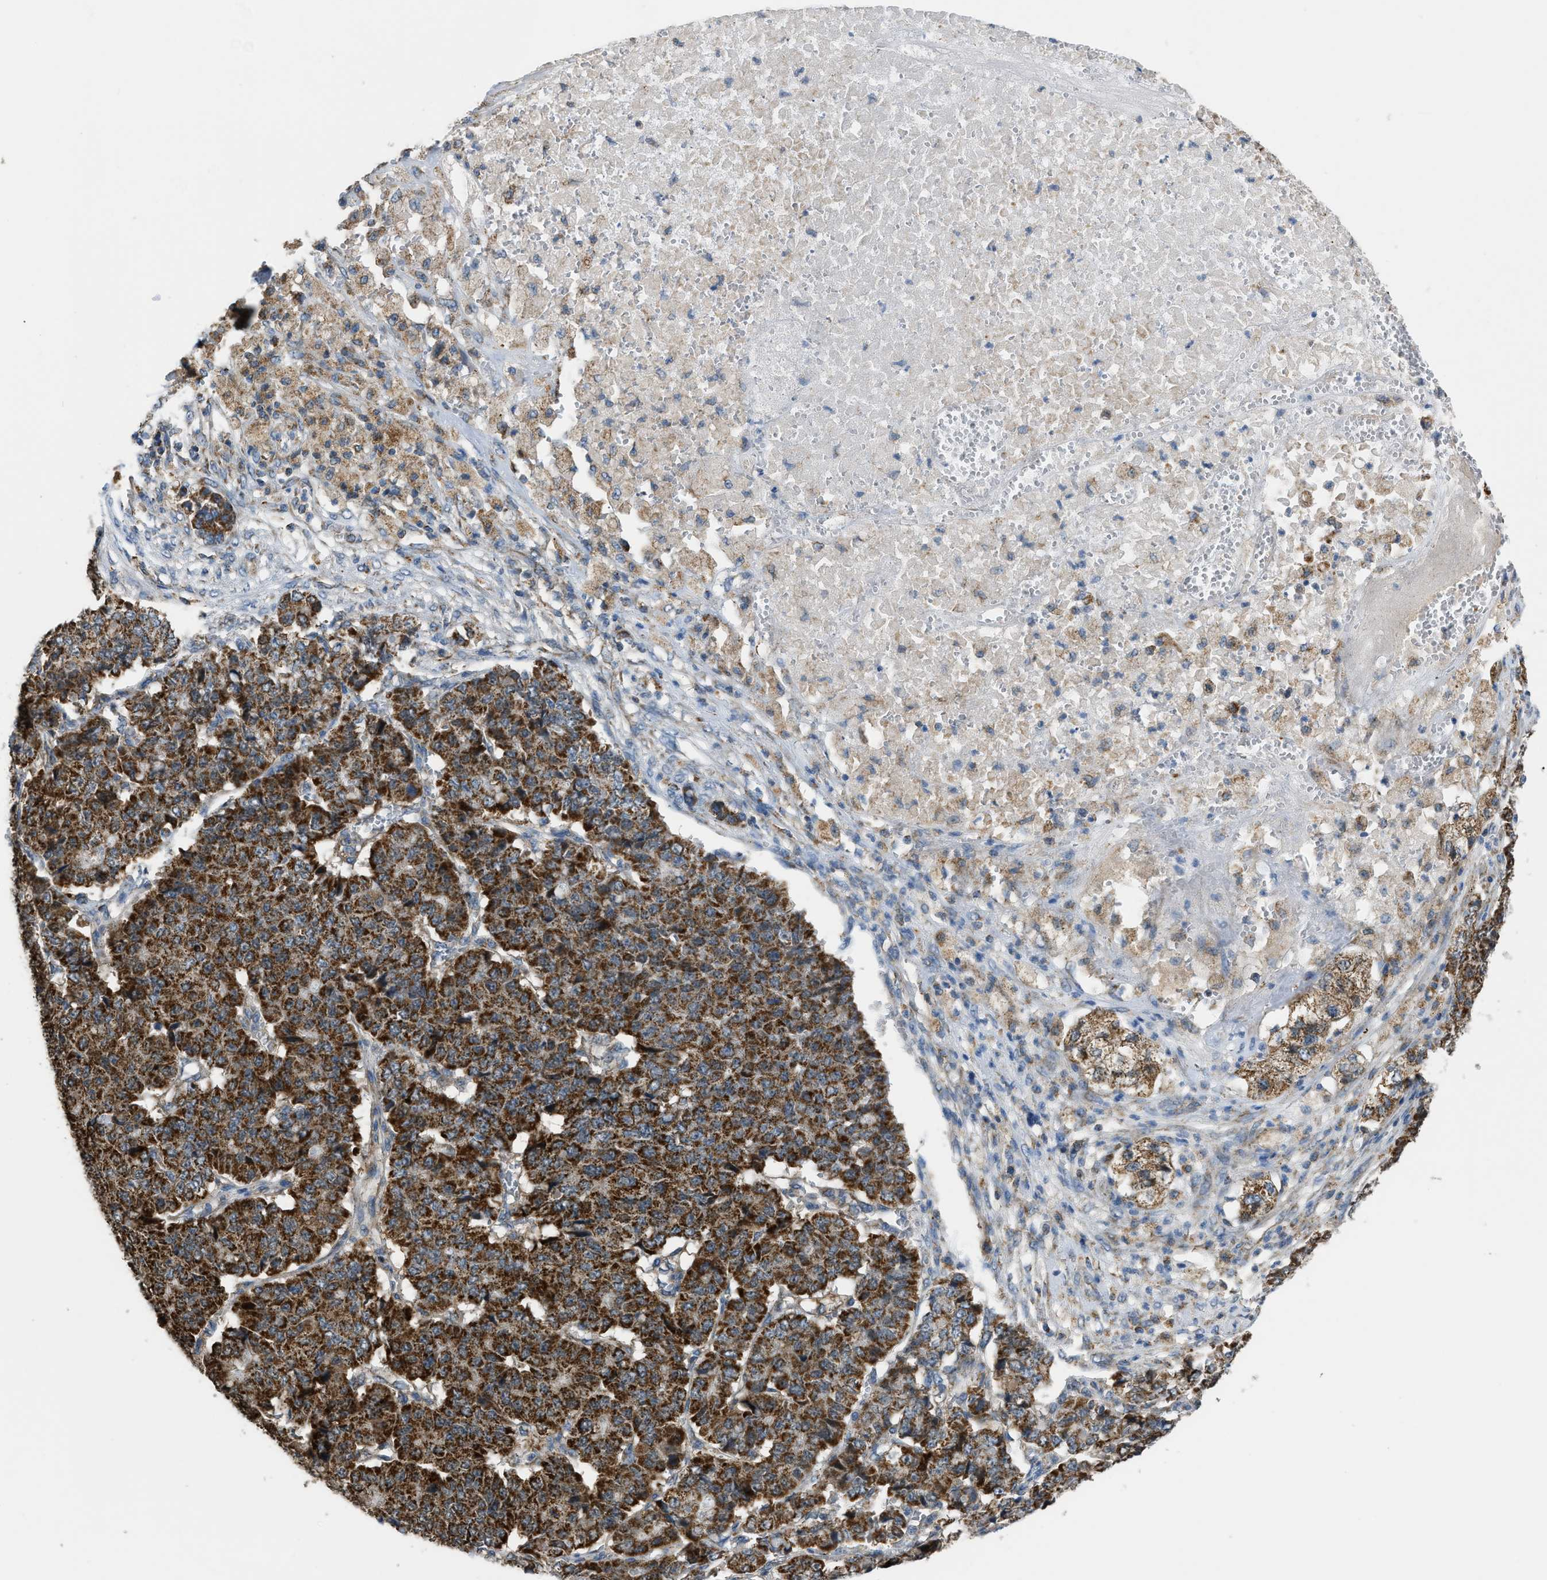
{"staining": {"intensity": "strong", "quantity": ">75%", "location": "cytoplasmic/membranous"}, "tissue": "pancreatic cancer", "cell_type": "Tumor cells", "image_type": "cancer", "snomed": [{"axis": "morphology", "description": "Adenocarcinoma, NOS"}, {"axis": "topography", "description": "Pancreas"}], "caption": "A high-resolution image shows IHC staining of pancreatic cancer (adenocarcinoma), which shows strong cytoplasmic/membranous expression in about >75% of tumor cells. (DAB IHC with brightfield microscopy, high magnification).", "gene": "ETFB", "patient": {"sex": "male", "age": 50}}